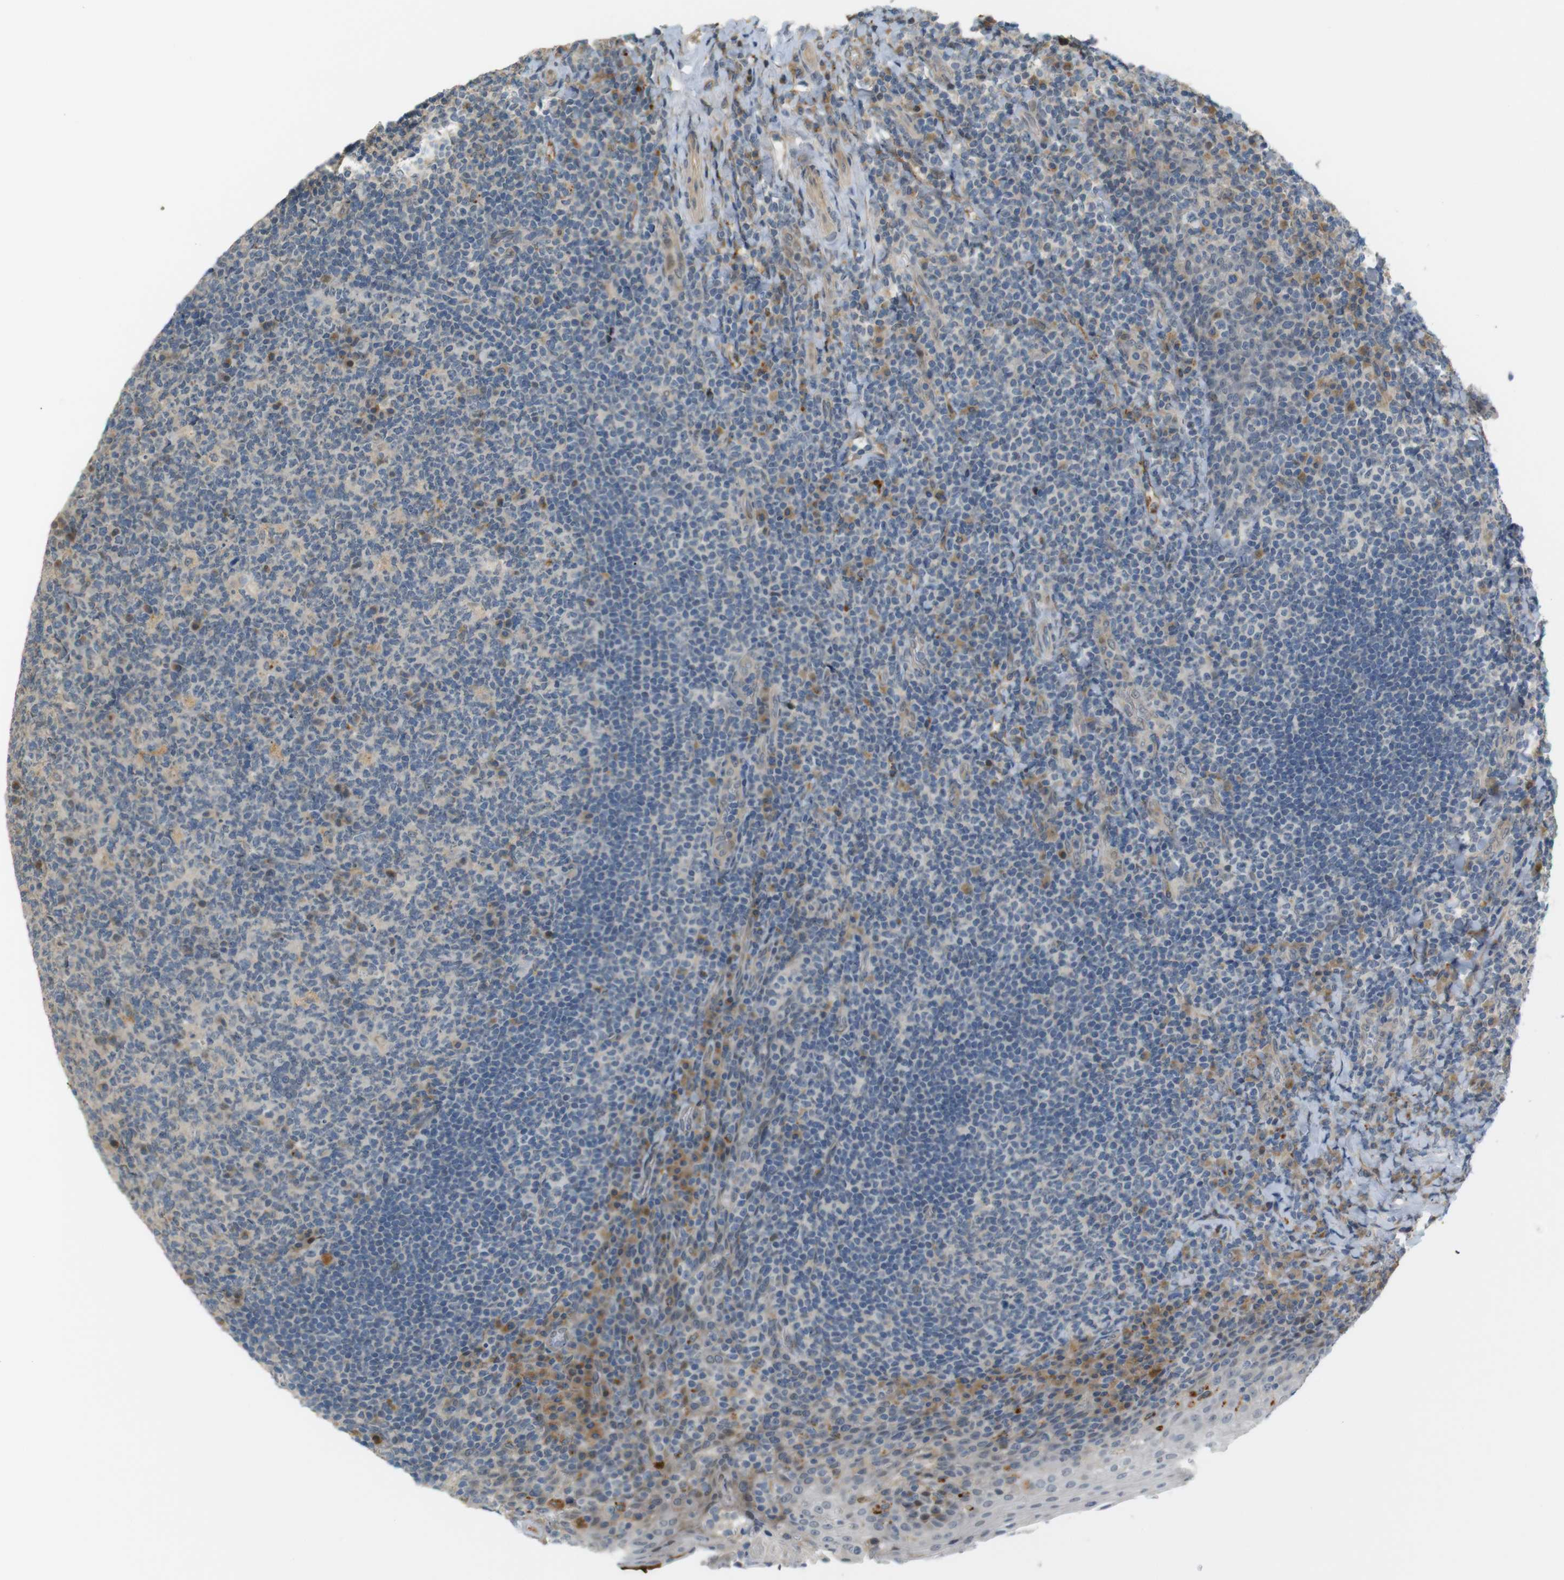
{"staining": {"intensity": "weak", "quantity": "<25%", "location": "cytoplasmic/membranous"}, "tissue": "tonsil", "cell_type": "Germinal center cells", "image_type": "normal", "snomed": [{"axis": "morphology", "description": "Normal tissue, NOS"}, {"axis": "topography", "description": "Tonsil"}], "caption": "IHC photomicrograph of unremarkable tonsil: human tonsil stained with DAB (3,3'-diaminobenzidine) reveals no significant protein staining in germinal center cells.", "gene": "TSPAN9", "patient": {"sex": "male", "age": 17}}